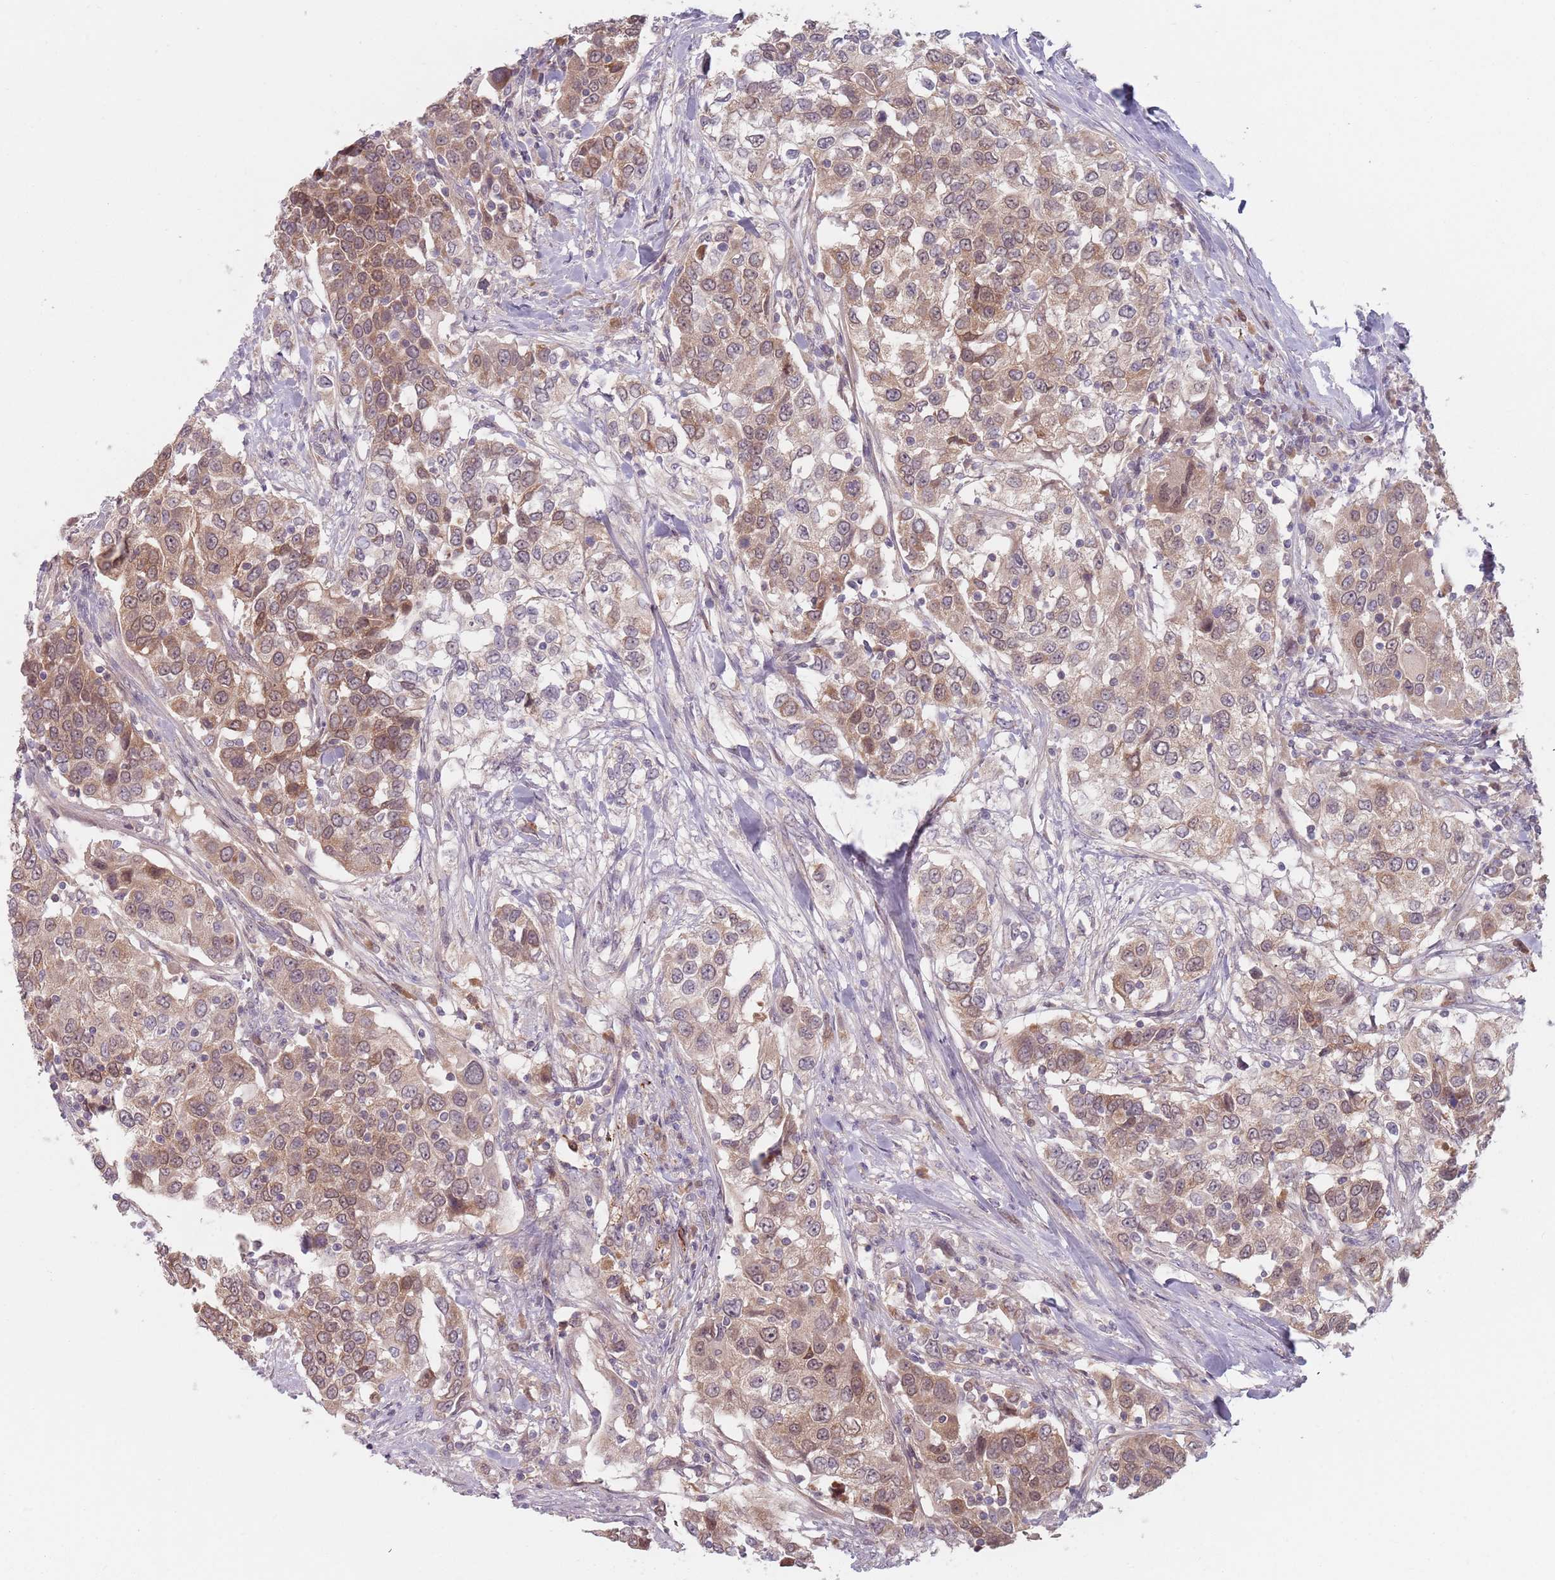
{"staining": {"intensity": "moderate", "quantity": "25%-75%", "location": "cytoplasmic/membranous,nuclear"}, "tissue": "urothelial cancer", "cell_type": "Tumor cells", "image_type": "cancer", "snomed": [{"axis": "morphology", "description": "Urothelial carcinoma, High grade"}, {"axis": "topography", "description": "Urinary bladder"}], "caption": "This image reveals immunohistochemistry (IHC) staining of human urothelial cancer, with medium moderate cytoplasmic/membranous and nuclear expression in approximately 25%-75% of tumor cells.", "gene": "NAXE", "patient": {"sex": "female", "age": 80}}